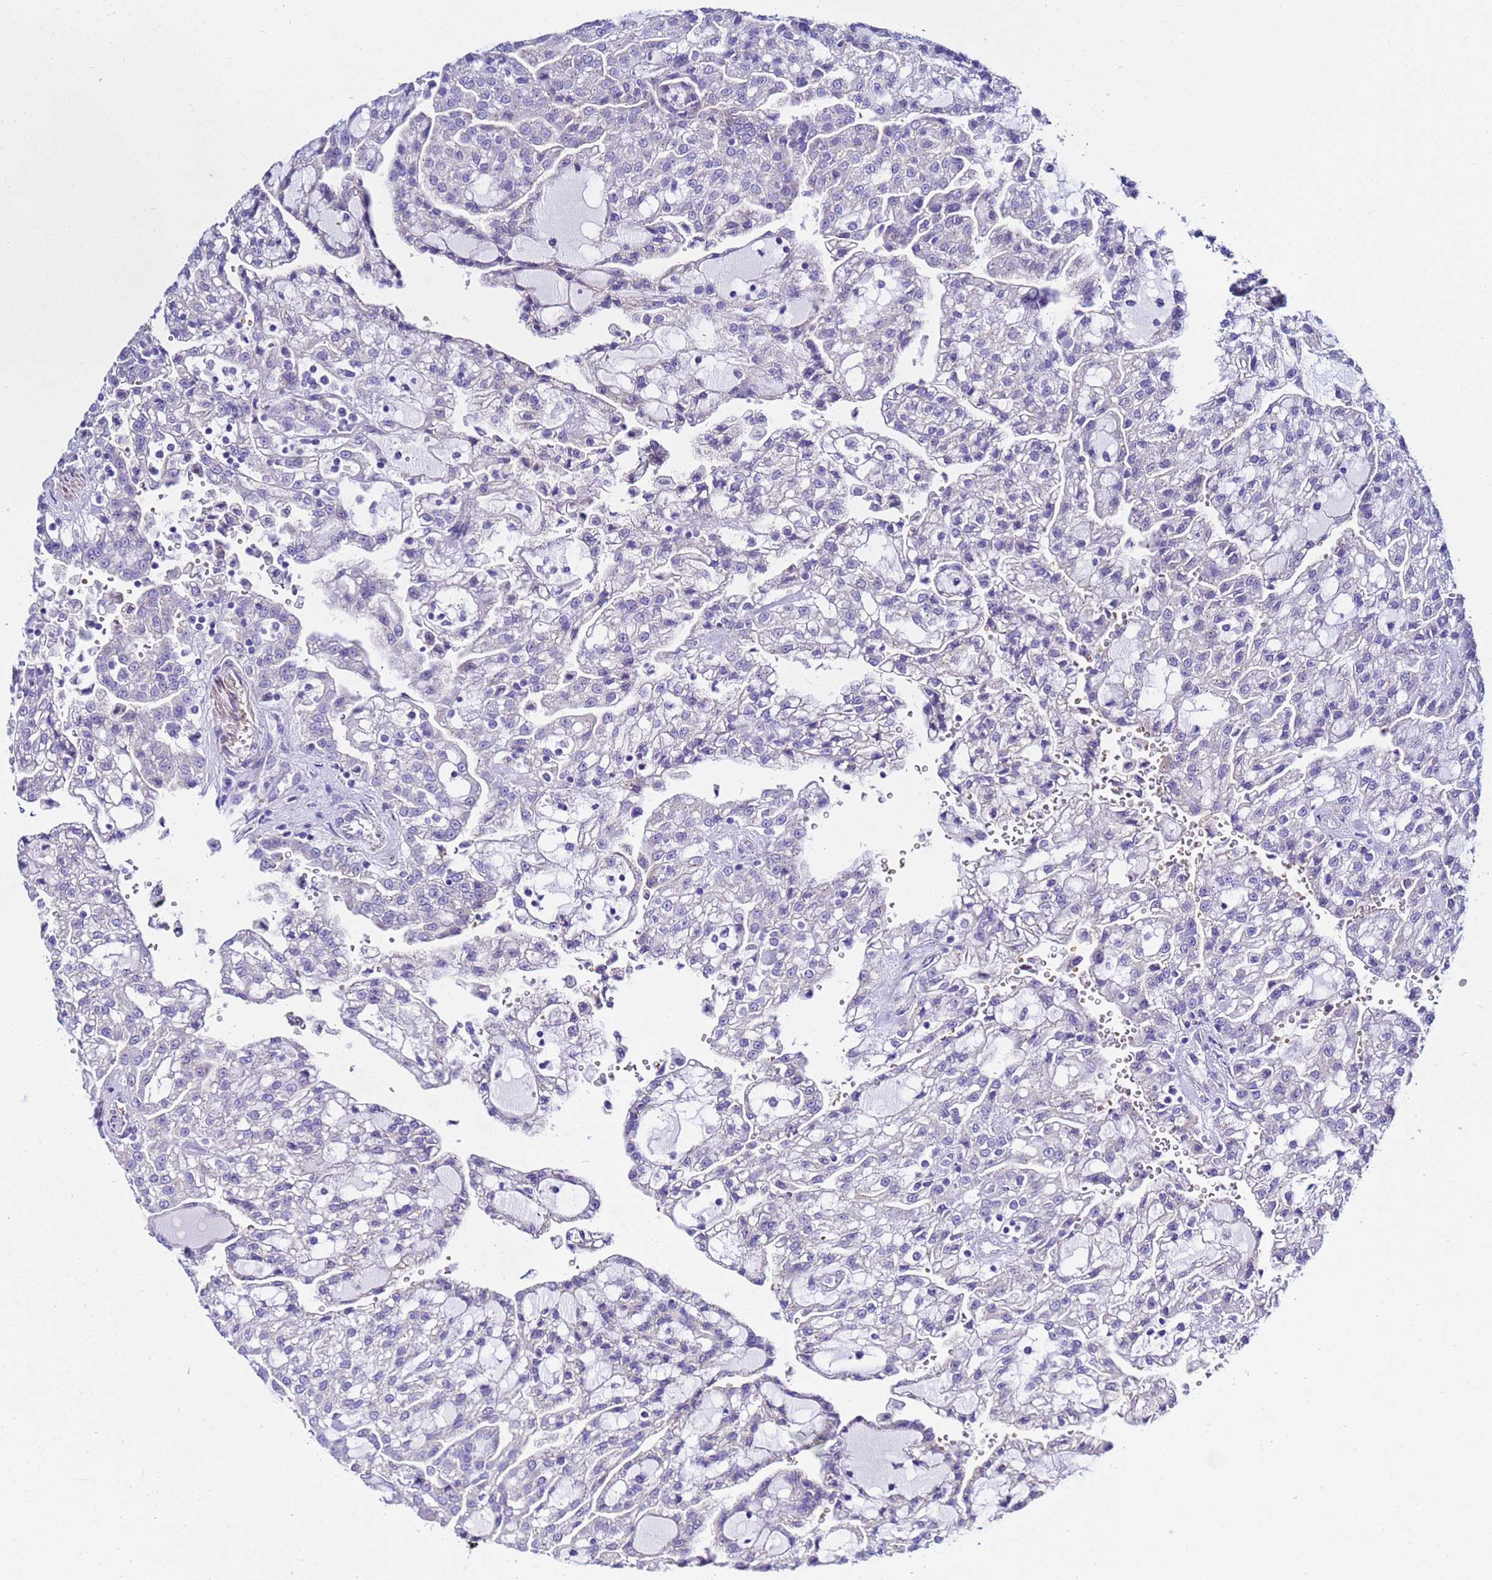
{"staining": {"intensity": "negative", "quantity": "none", "location": "none"}, "tissue": "renal cancer", "cell_type": "Tumor cells", "image_type": "cancer", "snomed": [{"axis": "morphology", "description": "Adenocarcinoma, NOS"}, {"axis": "topography", "description": "Kidney"}], "caption": "Tumor cells show no significant protein staining in renal cancer (adenocarcinoma).", "gene": "USP18", "patient": {"sex": "male", "age": 63}}